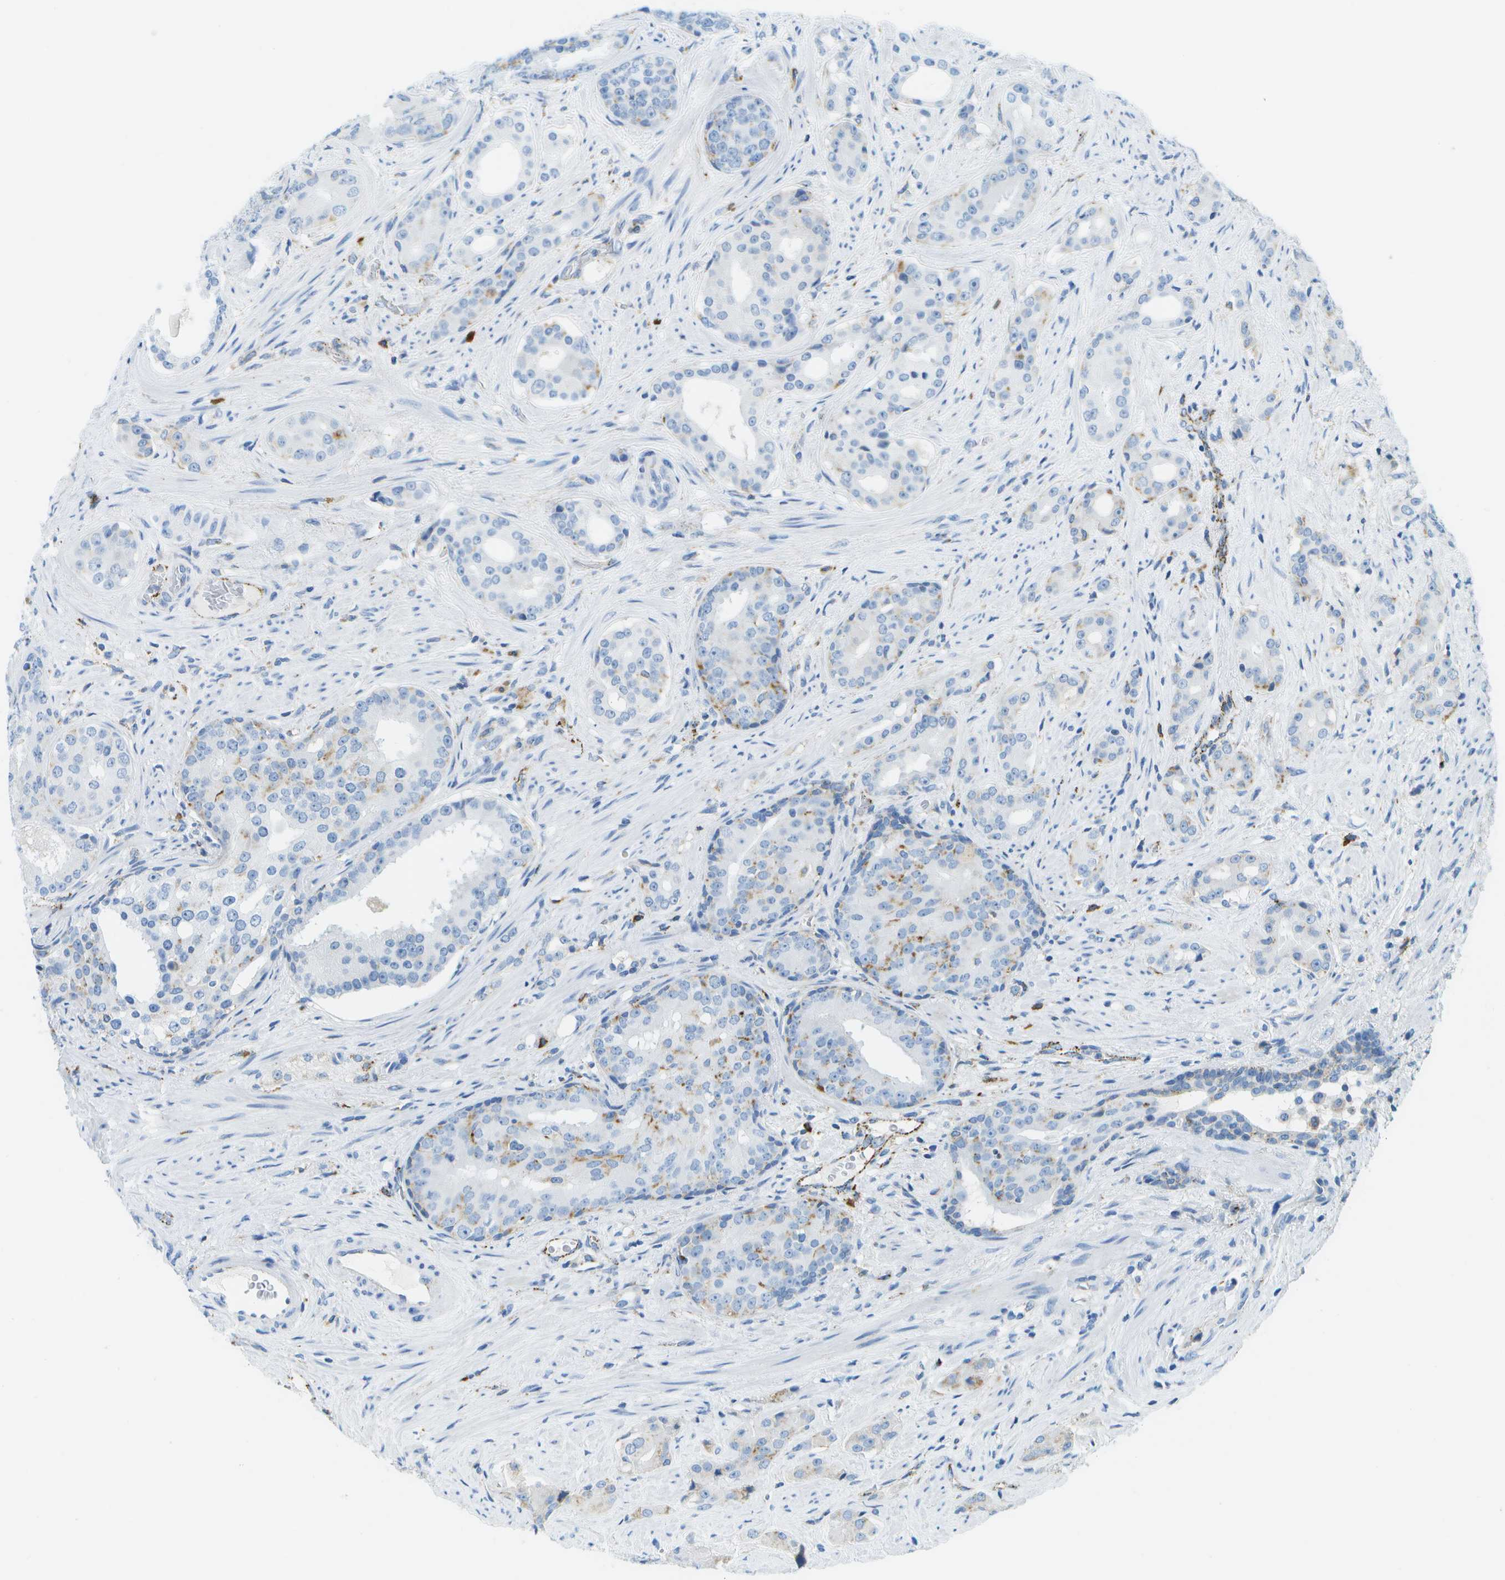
{"staining": {"intensity": "moderate", "quantity": "25%-75%", "location": "cytoplasmic/membranous"}, "tissue": "prostate cancer", "cell_type": "Tumor cells", "image_type": "cancer", "snomed": [{"axis": "morphology", "description": "Adenocarcinoma, High grade"}, {"axis": "topography", "description": "Prostate"}], "caption": "Tumor cells display medium levels of moderate cytoplasmic/membranous expression in about 25%-75% of cells in prostate cancer (adenocarcinoma (high-grade)). Nuclei are stained in blue.", "gene": "PRCP", "patient": {"sex": "male", "age": 71}}